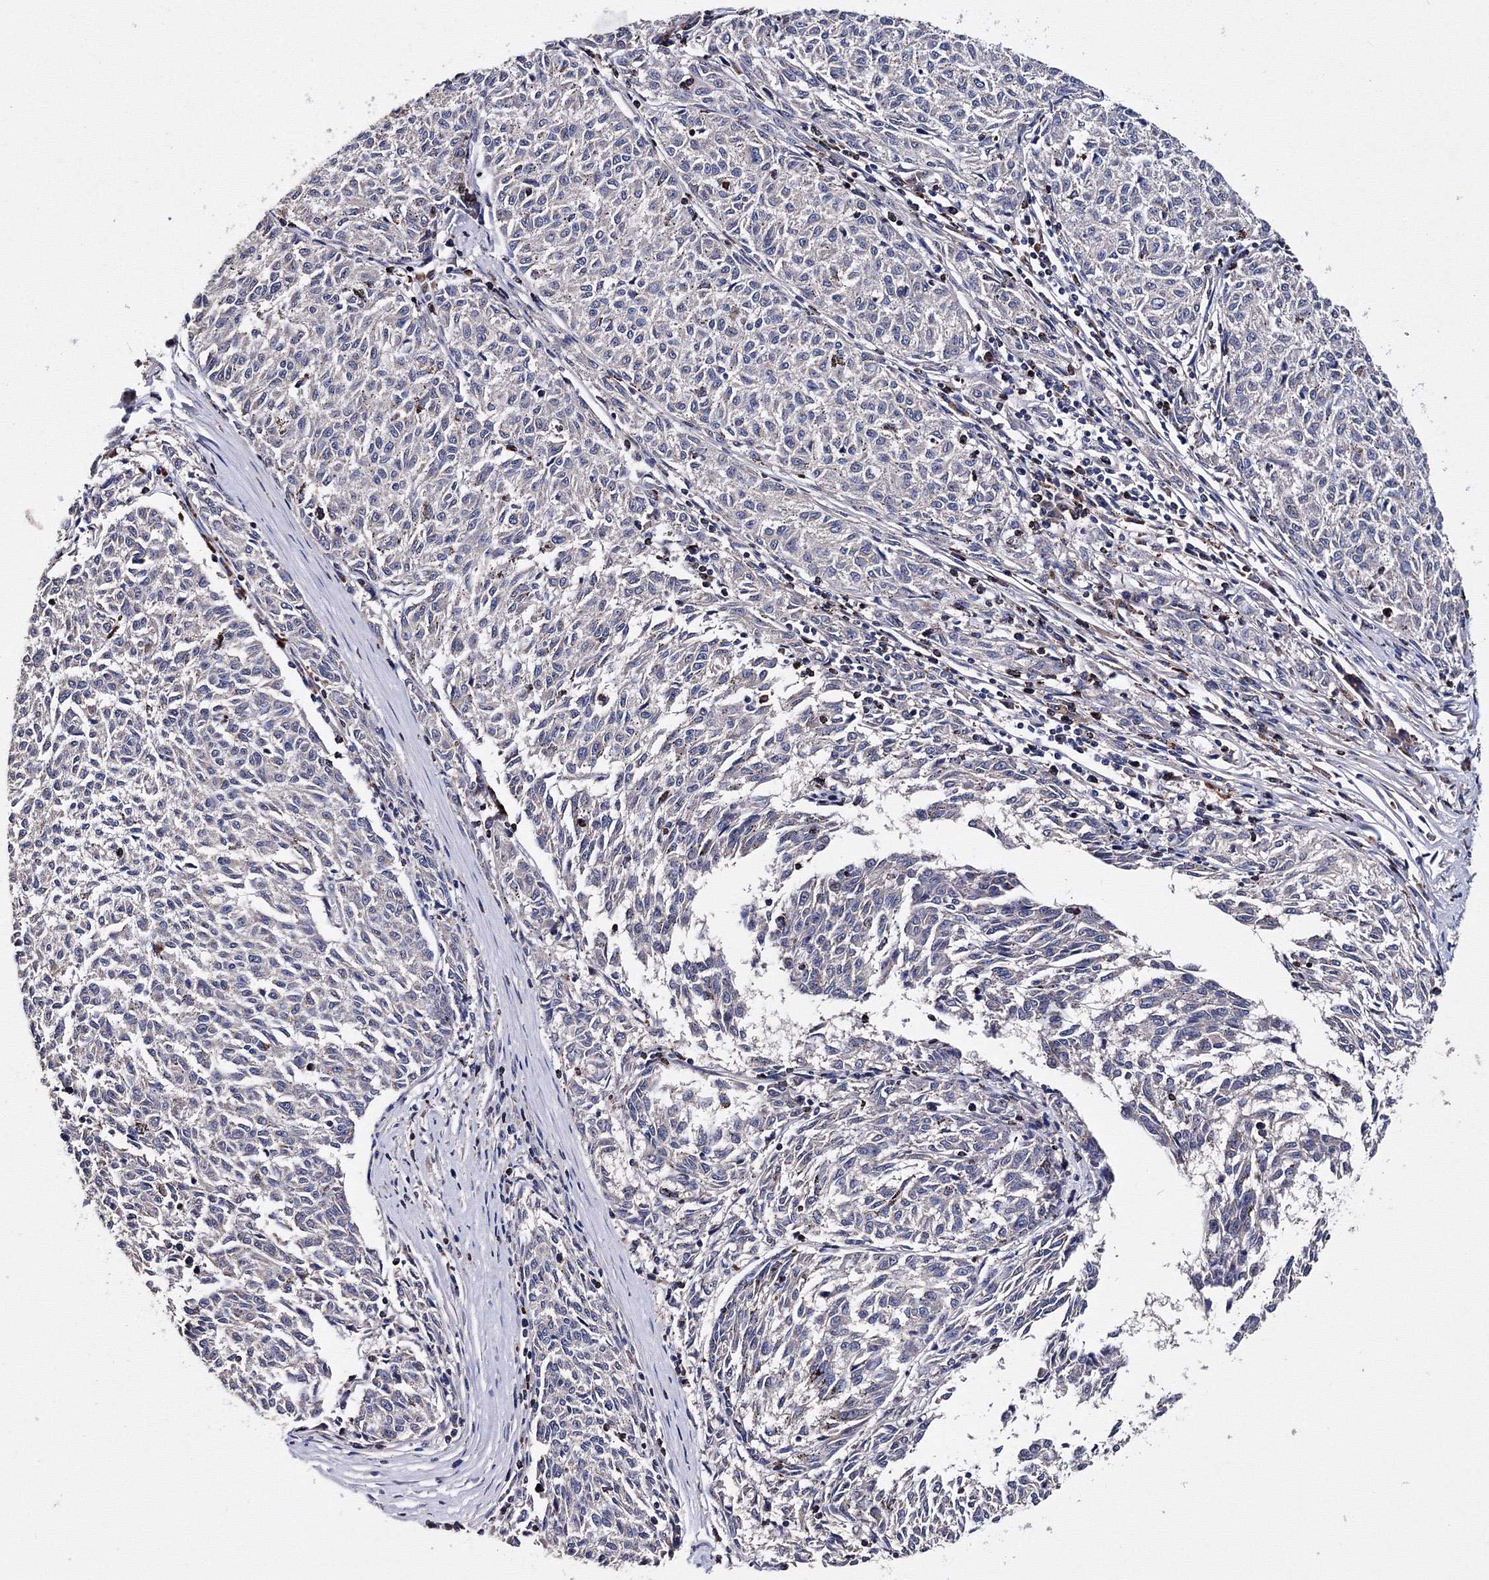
{"staining": {"intensity": "negative", "quantity": "none", "location": "none"}, "tissue": "melanoma", "cell_type": "Tumor cells", "image_type": "cancer", "snomed": [{"axis": "morphology", "description": "Malignant melanoma, NOS"}, {"axis": "topography", "description": "Skin"}], "caption": "Melanoma was stained to show a protein in brown. There is no significant positivity in tumor cells. (Brightfield microscopy of DAB immunohistochemistry (IHC) at high magnification).", "gene": "PHYKPL", "patient": {"sex": "female", "age": 72}}